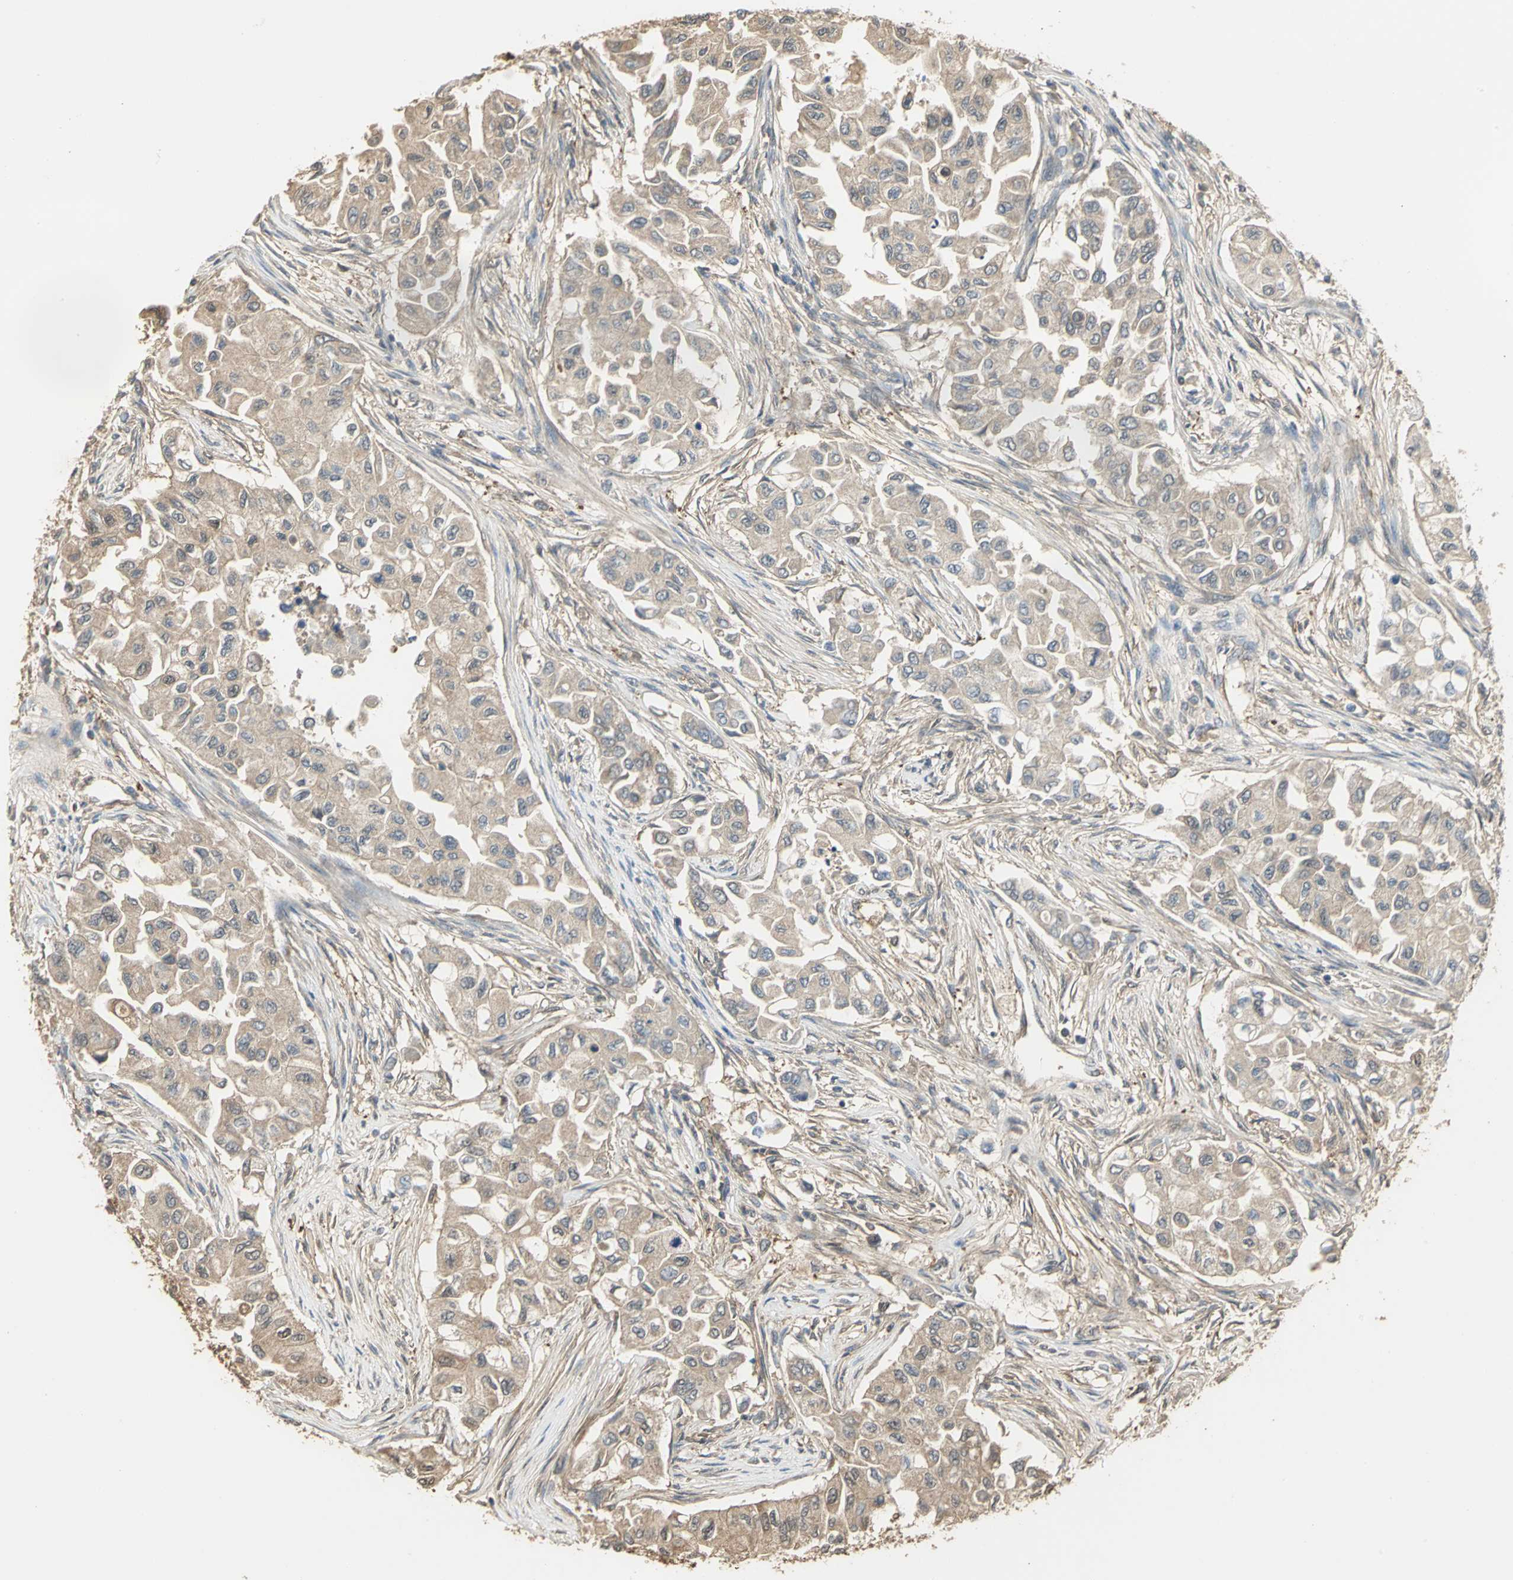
{"staining": {"intensity": "weak", "quantity": ">75%", "location": "cytoplasmic/membranous"}, "tissue": "breast cancer", "cell_type": "Tumor cells", "image_type": "cancer", "snomed": [{"axis": "morphology", "description": "Normal tissue, NOS"}, {"axis": "morphology", "description": "Duct carcinoma"}, {"axis": "topography", "description": "Breast"}], "caption": "IHC photomicrograph of intraductal carcinoma (breast) stained for a protein (brown), which demonstrates low levels of weak cytoplasmic/membranous positivity in approximately >75% of tumor cells.", "gene": "PARK7", "patient": {"sex": "female", "age": 49}}